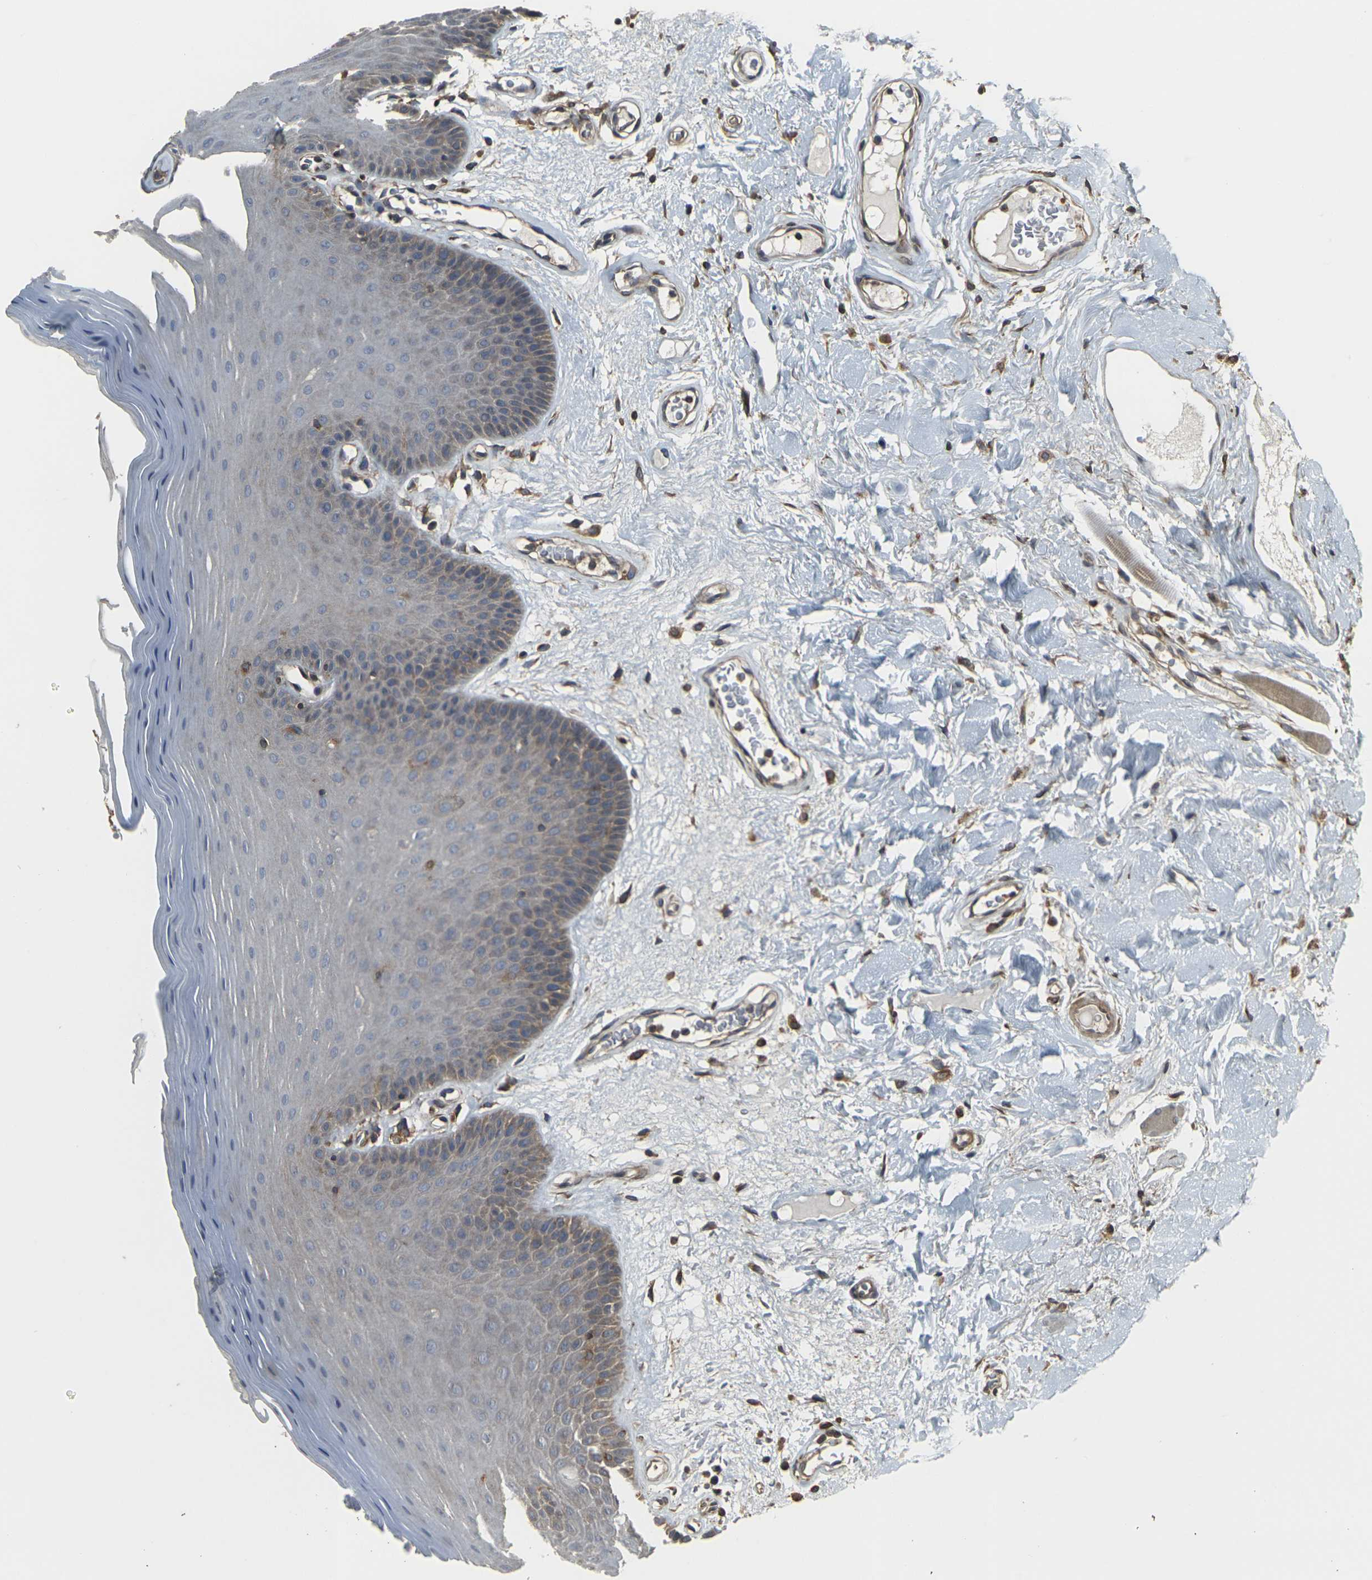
{"staining": {"intensity": "weak", "quantity": "25%-75%", "location": "cytoplasmic/membranous"}, "tissue": "oral mucosa", "cell_type": "Squamous epithelial cells", "image_type": "normal", "snomed": [{"axis": "morphology", "description": "Normal tissue, NOS"}, {"axis": "morphology", "description": "Squamous cell carcinoma, NOS"}, {"axis": "topography", "description": "Skeletal muscle"}, {"axis": "topography", "description": "Adipose tissue"}, {"axis": "topography", "description": "Vascular tissue"}, {"axis": "topography", "description": "Oral tissue"}, {"axis": "topography", "description": "Peripheral nerve tissue"}, {"axis": "topography", "description": "Head-Neck"}], "caption": "Immunohistochemical staining of benign human oral mucosa displays weak cytoplasmic/membranous protein expression in approximately 25%-75% of squamous epithelial cells.", "gene": "PRKACB", "patient": {"sex": "male", "age": 71}}